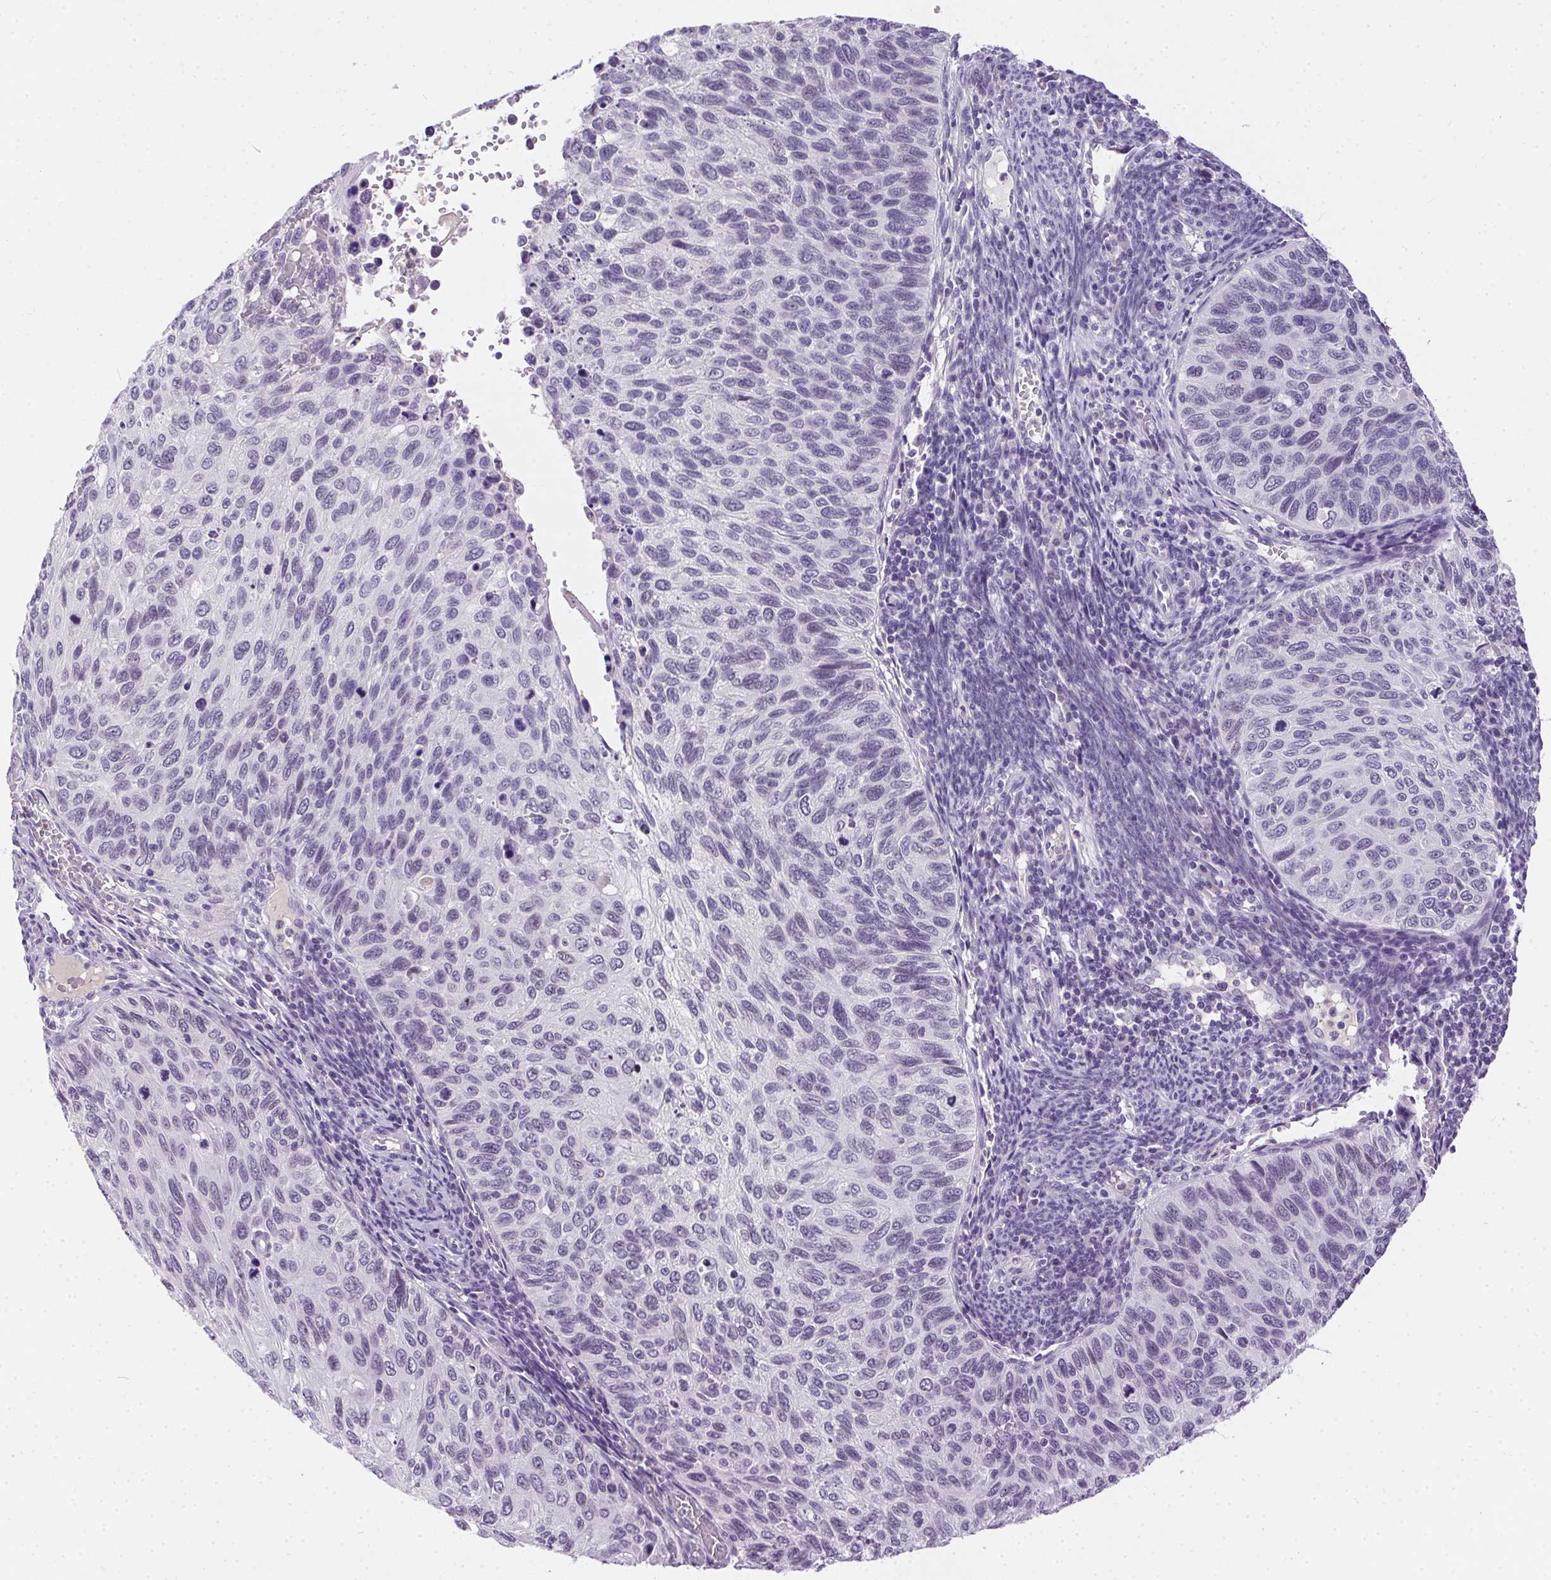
{"staining": {"intensity": "negative", "quantity": "none", "location": "none"}, "tissue": "cervical cancer", "cell_type": "Tumor cells", "image_type": "cancer", "snomed": [{"axis": "morphology", "description": "Squamous cell carcinoma, NOS"}, {"axis": "topography", "description": "Cervix"}], "caption": "Cervical cancer stained for a protein using immunohistochemistry (IHC) demonstrates no expression tumor cells.", "gene": "SSTR4", "patient": {"sex": "female", "age": 70}}